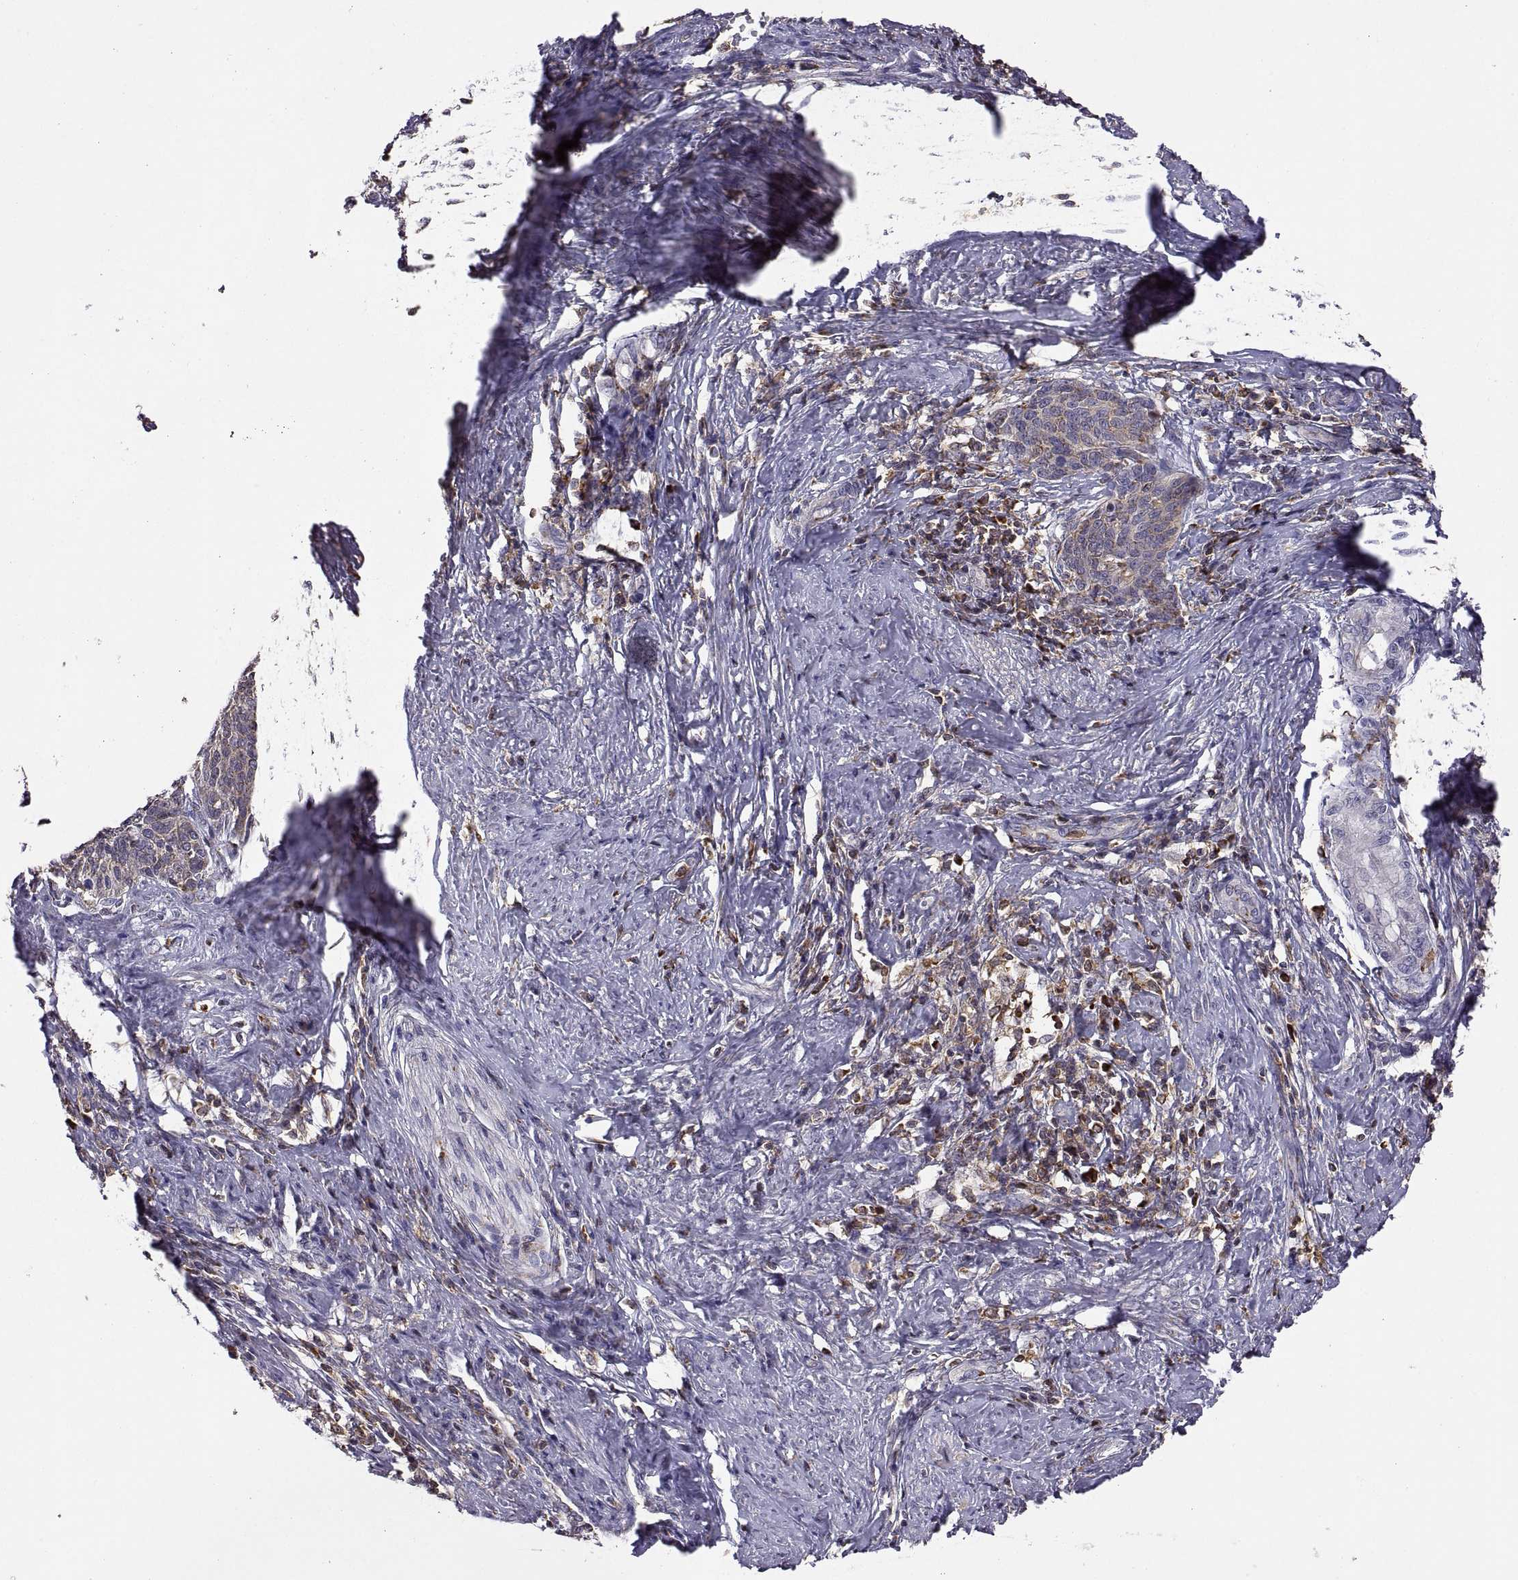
{"staining": {"intensity": "weak", "quantity": ">75%", "location": "cytoplasmic/membranous"}, "tissue": "cervical cancer", "cell_type": "Tumor cells", "image_type": "cancer", "snomed": [{"axis": "morphology", "description": "Squamous cell carcinoma, NOS"}, {"axis": "topography", "description": "Cervix"}], "caption": "A micrograph showing weak cytoplasmic/membranous positivity in about >75% of tumor cells in cervical cancer, as visualized by brown immunohistochemical staining.", "gene": "ACAP1", "patient": {"sex": "female", "age": 39}}